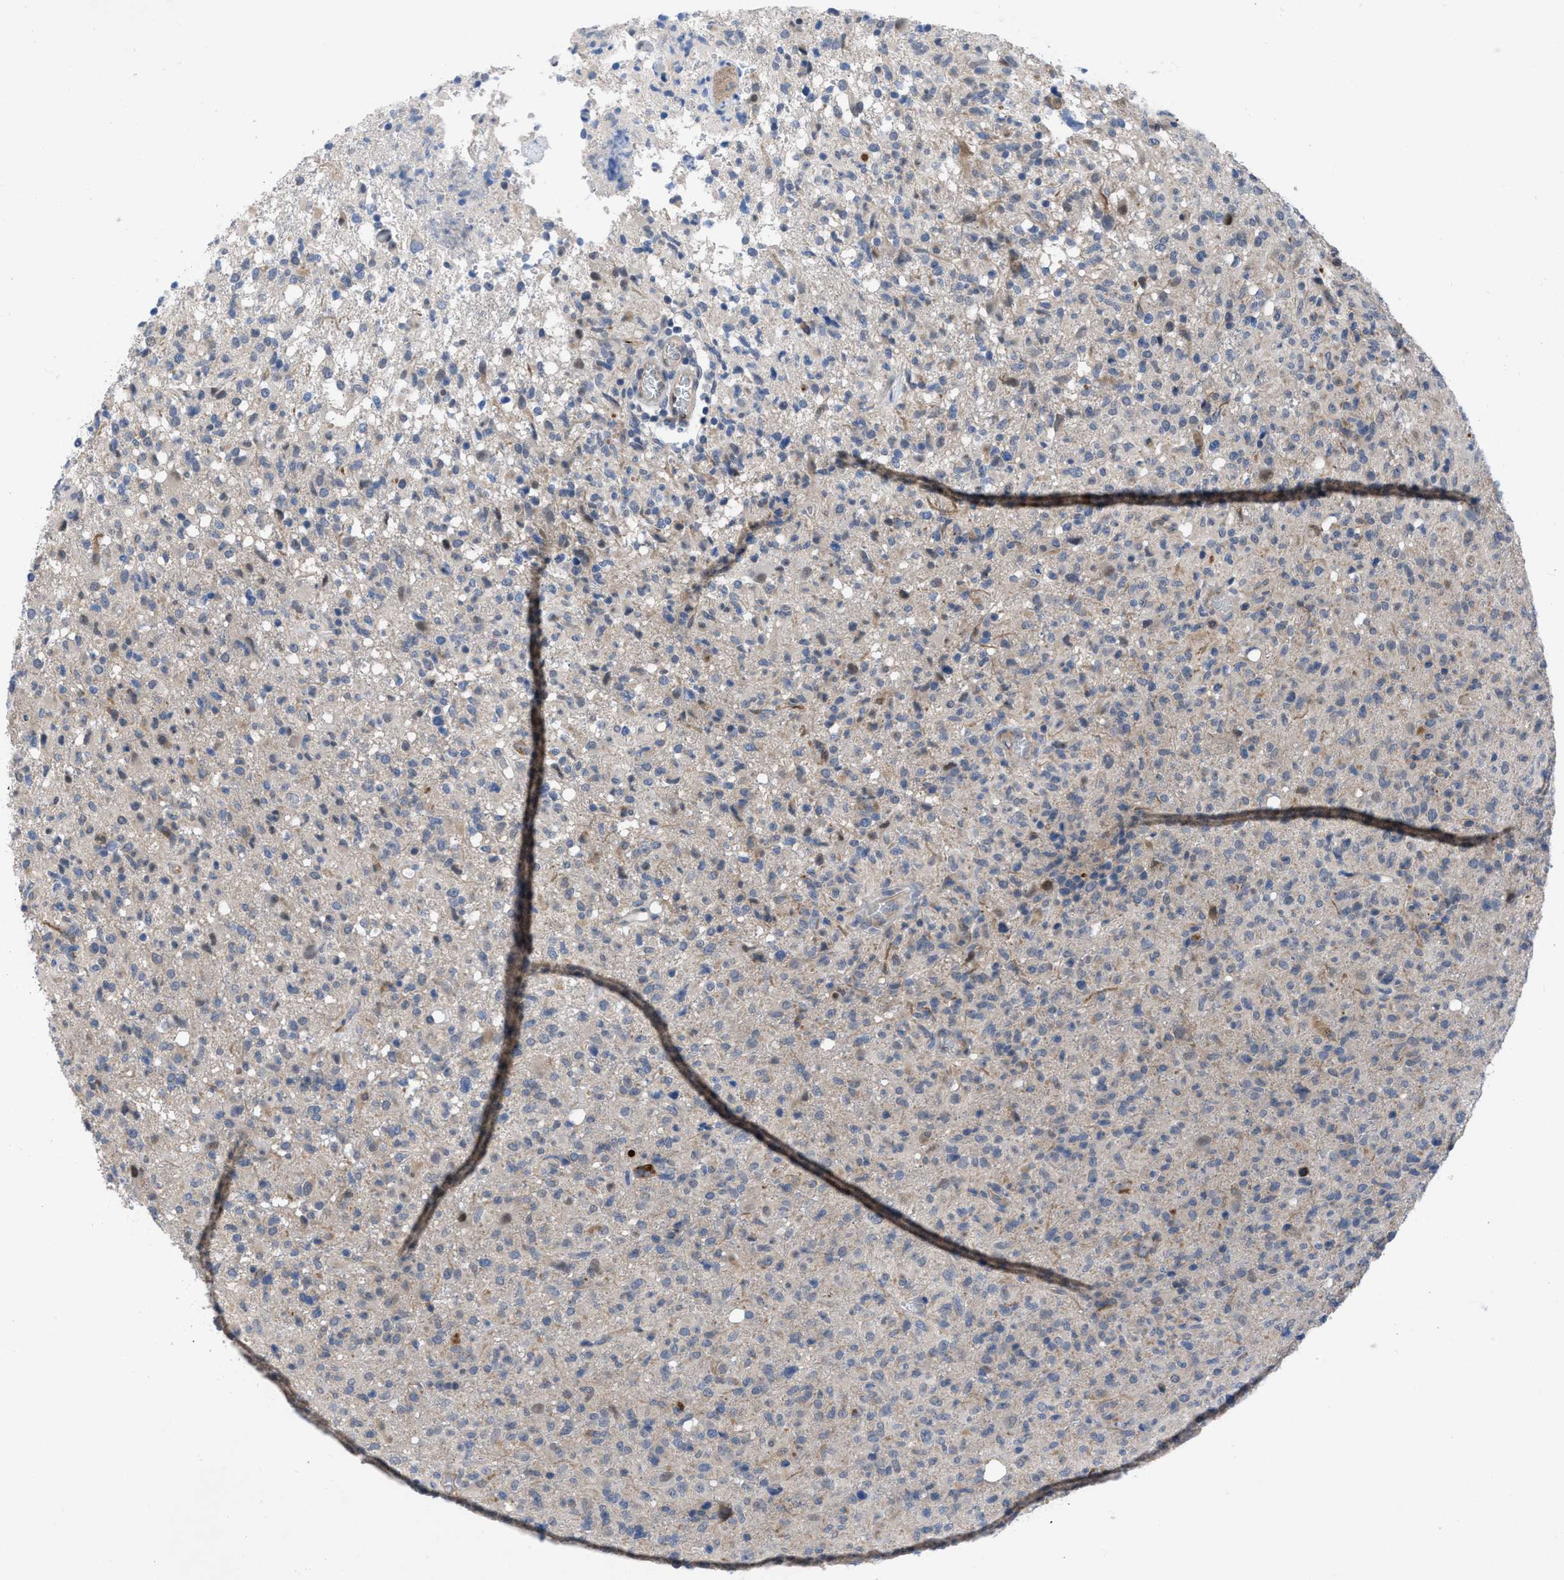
{"staining": {"intensity": "negative", "quantity": "none", "location": "none"}, "tissue": "glioma", "cell_type": "Tumor cells", "image_type": "cancer", "snomed": [{"axis": "morphology", "description": "Glioma, malignant, High grade"}, {"axis": "topography", "description": "Brain"}], "caption": "Tumor cells are negative for protein expression in human malignant glioma (high-grade). Nuclei are stained in blue.", "gene": "IL17RE", "patient": {"sex": "female", "age": 57}}